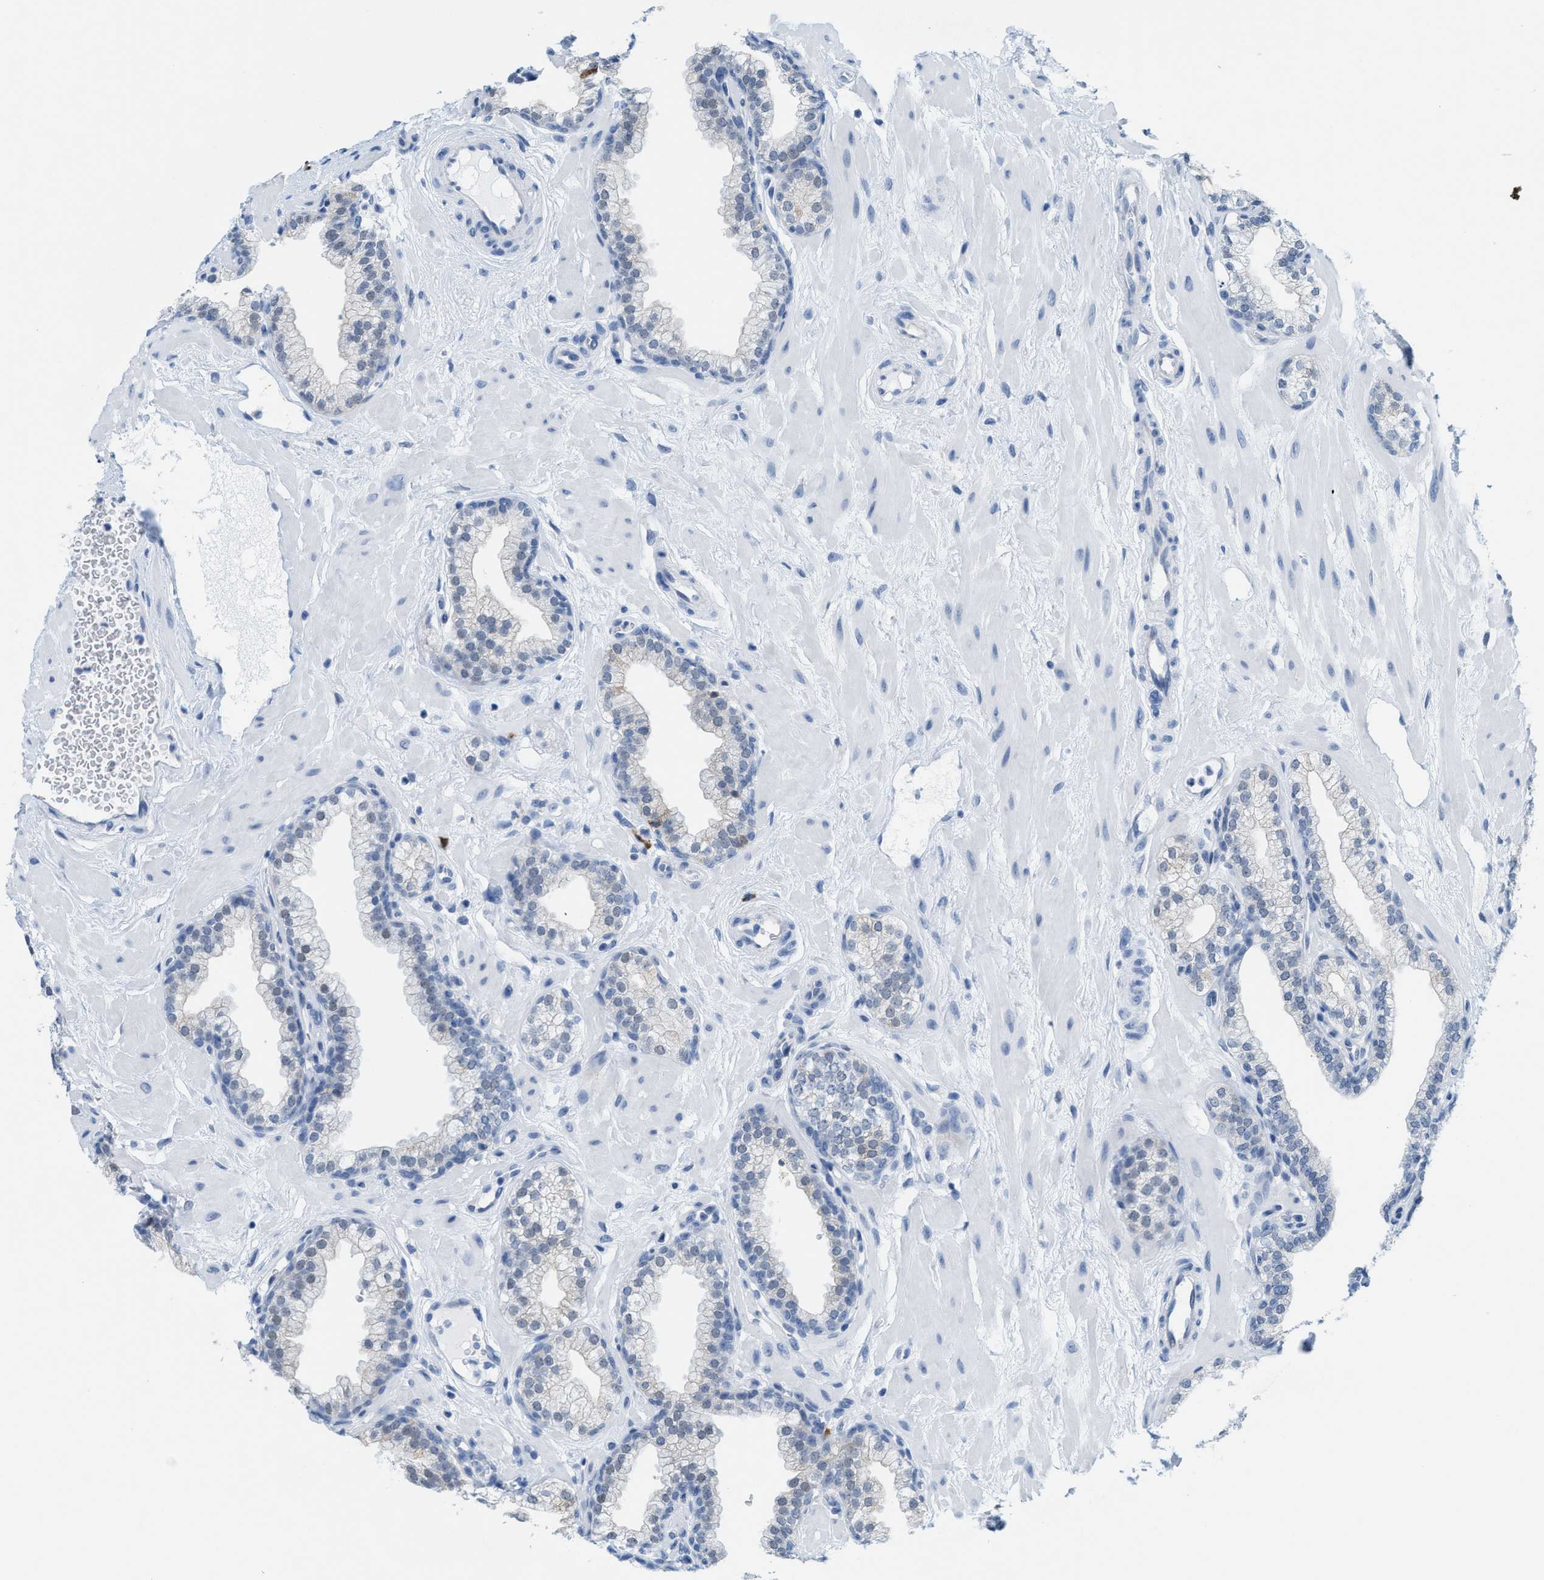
{"staining": {"intensity": "moderate", "quantity": "<25%", "location": "cytoplasmic/membranous"}, "tissue": "prostate", "cell_type": "Glandular cells", "image_type": "normal", "snomed": [{"axis": "morphology", "description": "Normal tissue, NOS"}, {"axis": "morphology", "description": "Urothelial carcinoma, Low grade"}, {"axis": "topography", "description": "Urinary bladder"}, {"axis": "topography", "description": "Prostate"}], "caption": "Protein expression analysis of benign prostate shows moderate cytoplasmic/membranous staining in about <25% of glandular cells.", "gene": "KIFC3", "patient": {"sex": "male", "age": 60}}